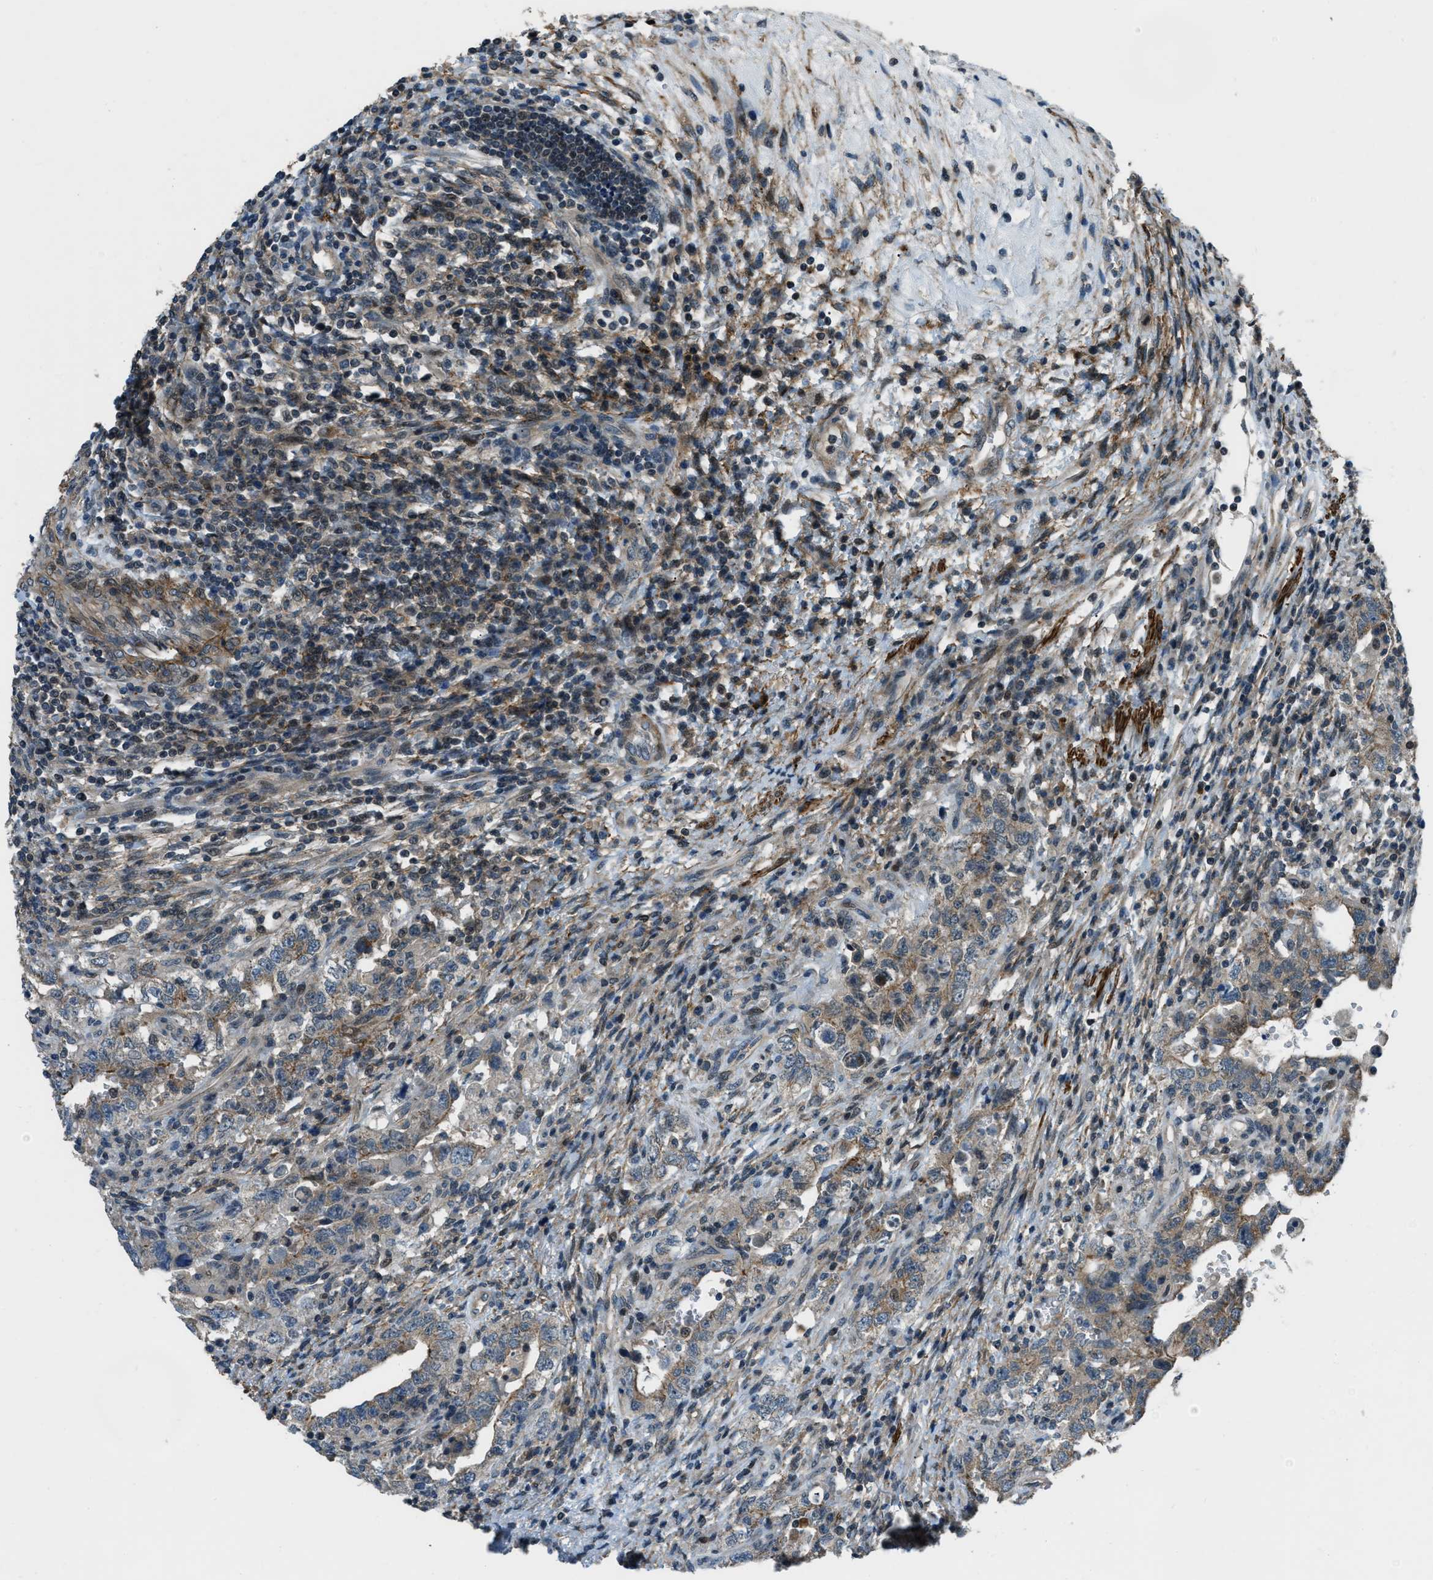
{"staining": {"intensity": "weak", "quantity": ">75%", "location": "cytoplasmic/membranous"}, "tissue": "testis cancer", "cell_type": "Tumor cells", "image_type": "cancer", "snomed": [{"axis": "morphology", "description": "Carcinoma, Embryonal, NOS"}, {"axis": "topography", "description": "Testis"}], "caption": "This image shows immunohistochemistry (IHC) staining of human testis embryonal carcinoma, with low weak cytoplasmic/membranous staining in approximately >75% of tumor cells.", "gene": "NUDCD3", "patient": {"sex": "male", "age": 26}}